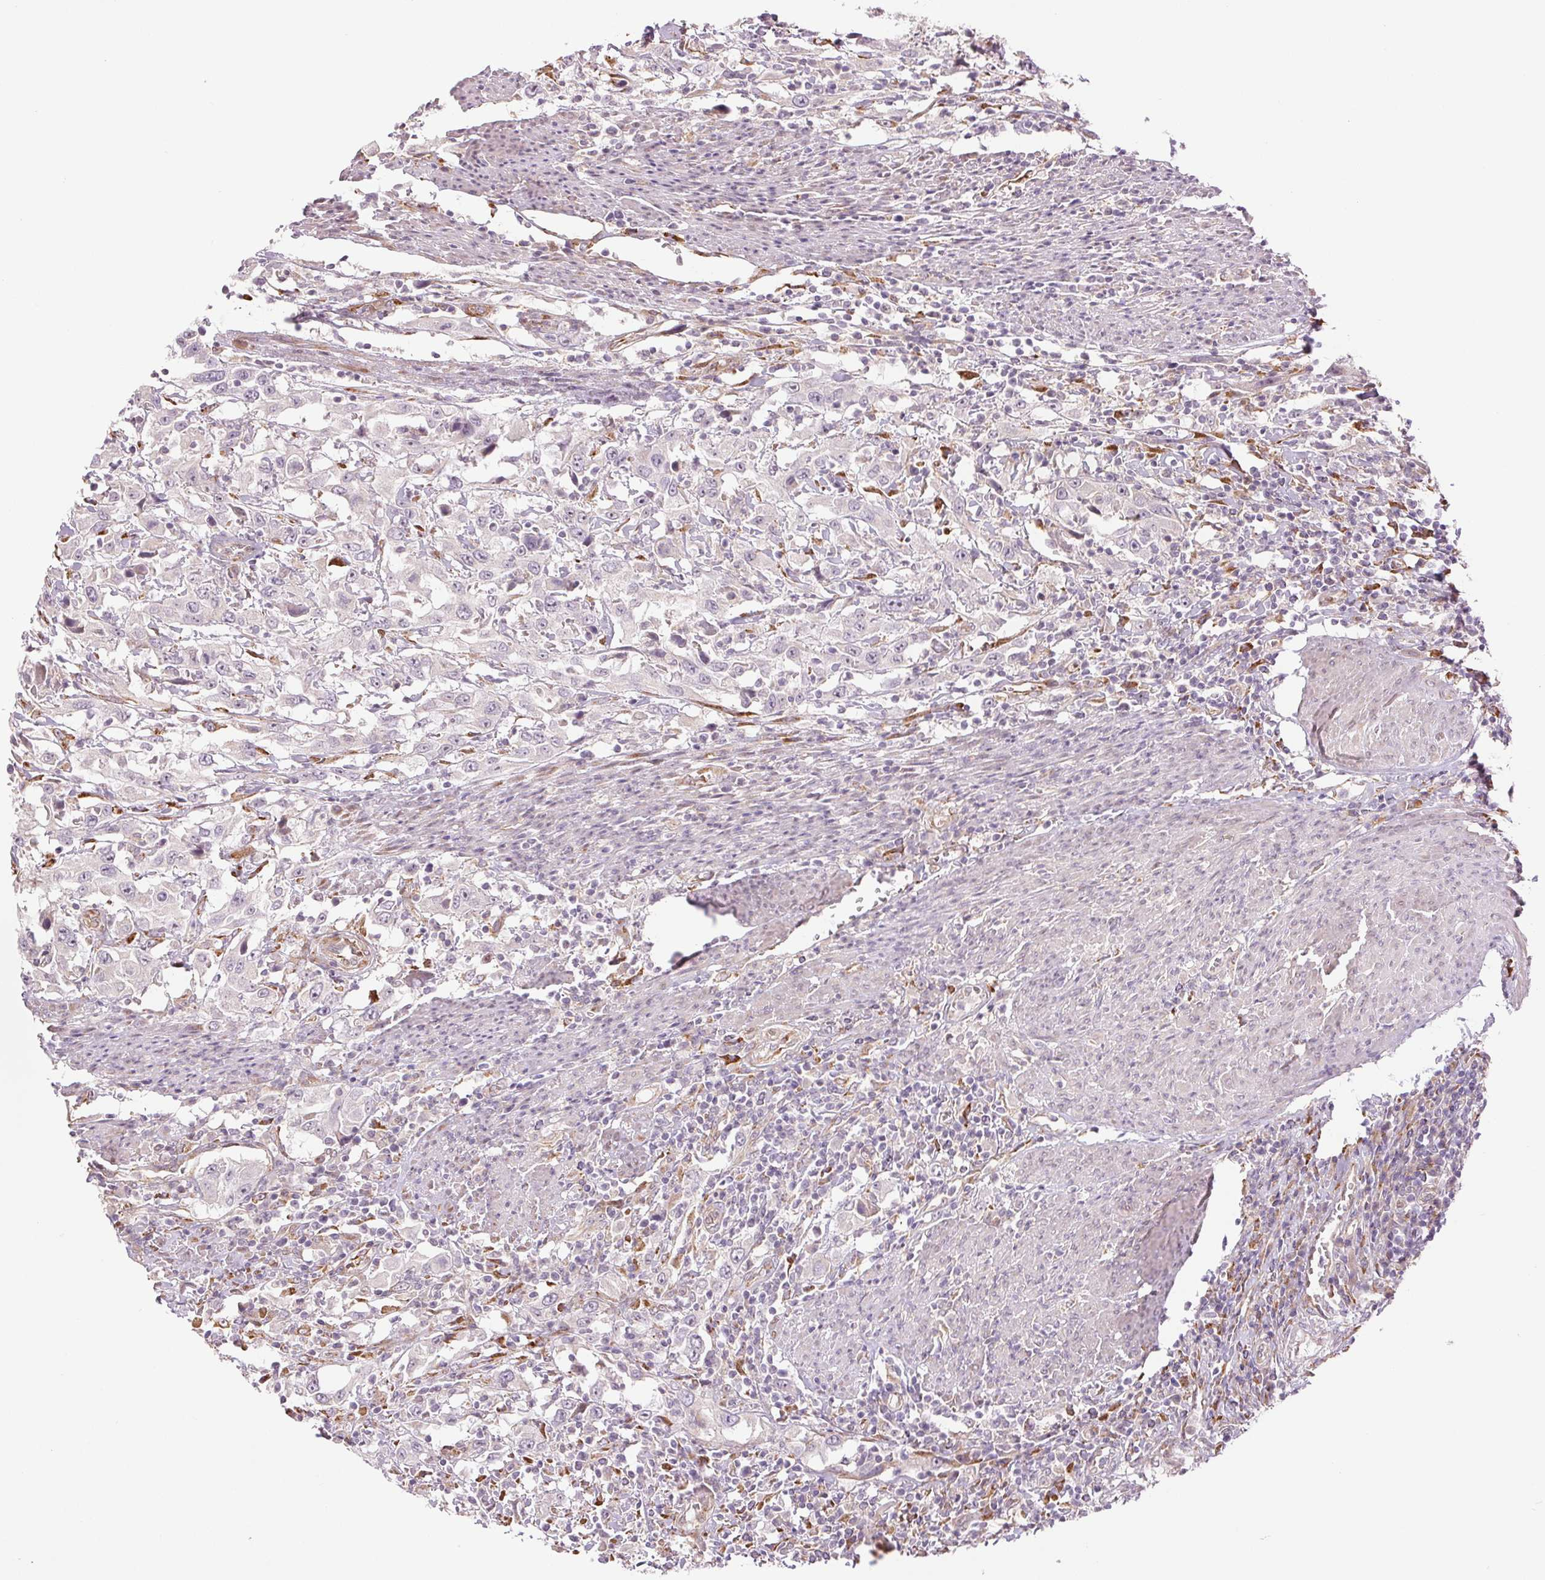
{"staining": {"intensity": "negative", "quantity": "none", "location": "none"}, "tissue": "urothelial cancer", "cell_type": "Tumor cells", "image_type": "cancer", "snomed": [{"axis": "morphology", "description": "Urothelial carcinoma, High grade"}, {"axis": "topography", "description": "Urinary bladder"}], "caption": "IHC of urothelial carcinoma (high-grade) reveals no expression in tumor cells.", "gene": "METTL17", "patient": {"sex": "male", "age": 61}}